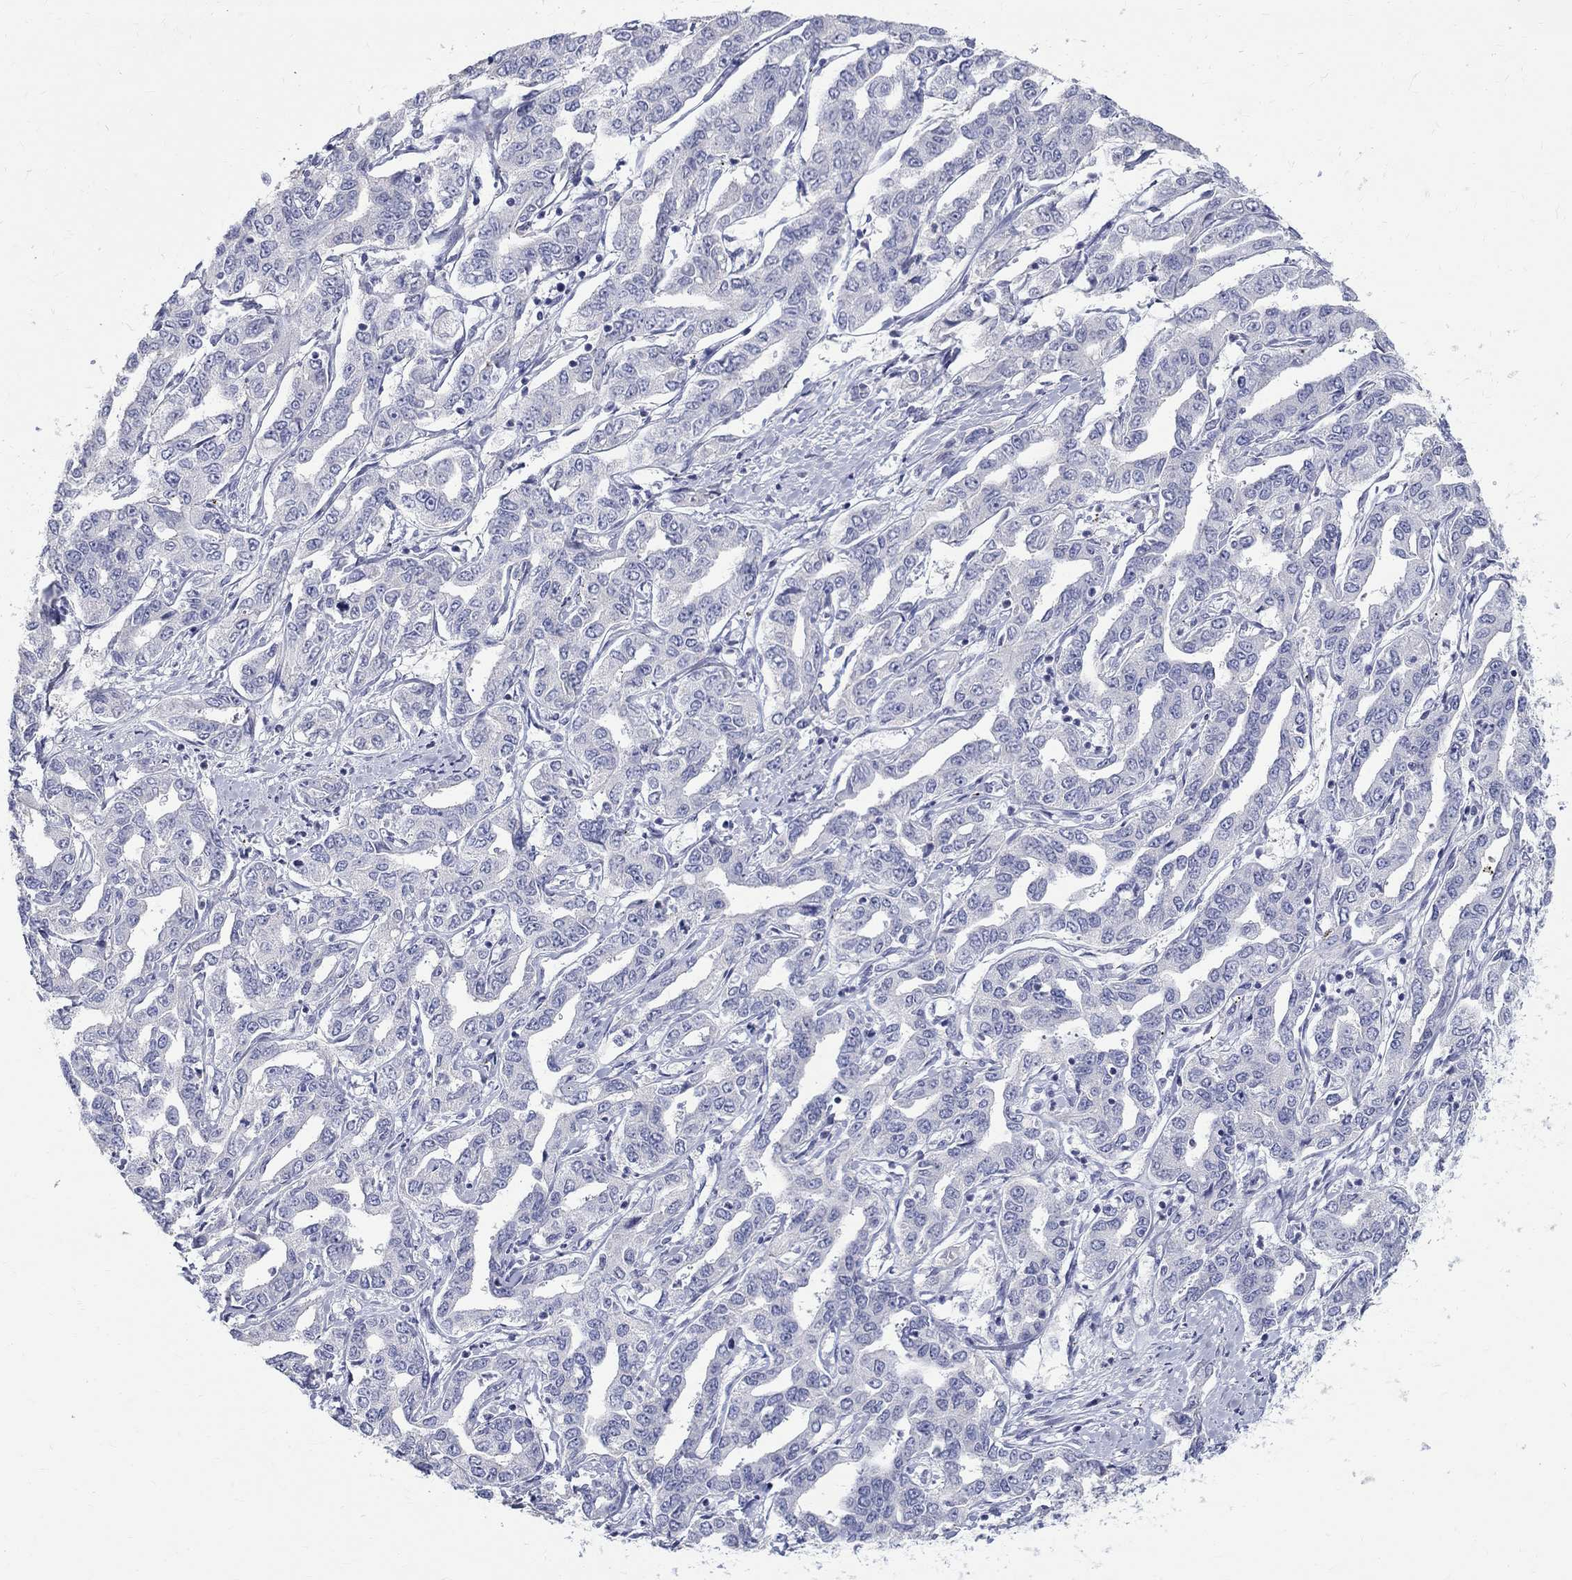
{"staining": {"intensity": "negative", "quantity": "none", "location": "none"}, "tissue": "liver cancer", "cell_type": "Tumor cells", "image_type": "cancer", "snomed": [{"axis": "morphology", "description": "Cholangiocarcinoma"}, {"axis": "topography", "description": "Liver"}], "caption": "Liver cancer (cholangiocarcinoma) was stained to show a protein in brown. There is no significant positivity in tumor cells.", "gene": "MAGEB6", "patient": {"sex": "male", "age": 59}}